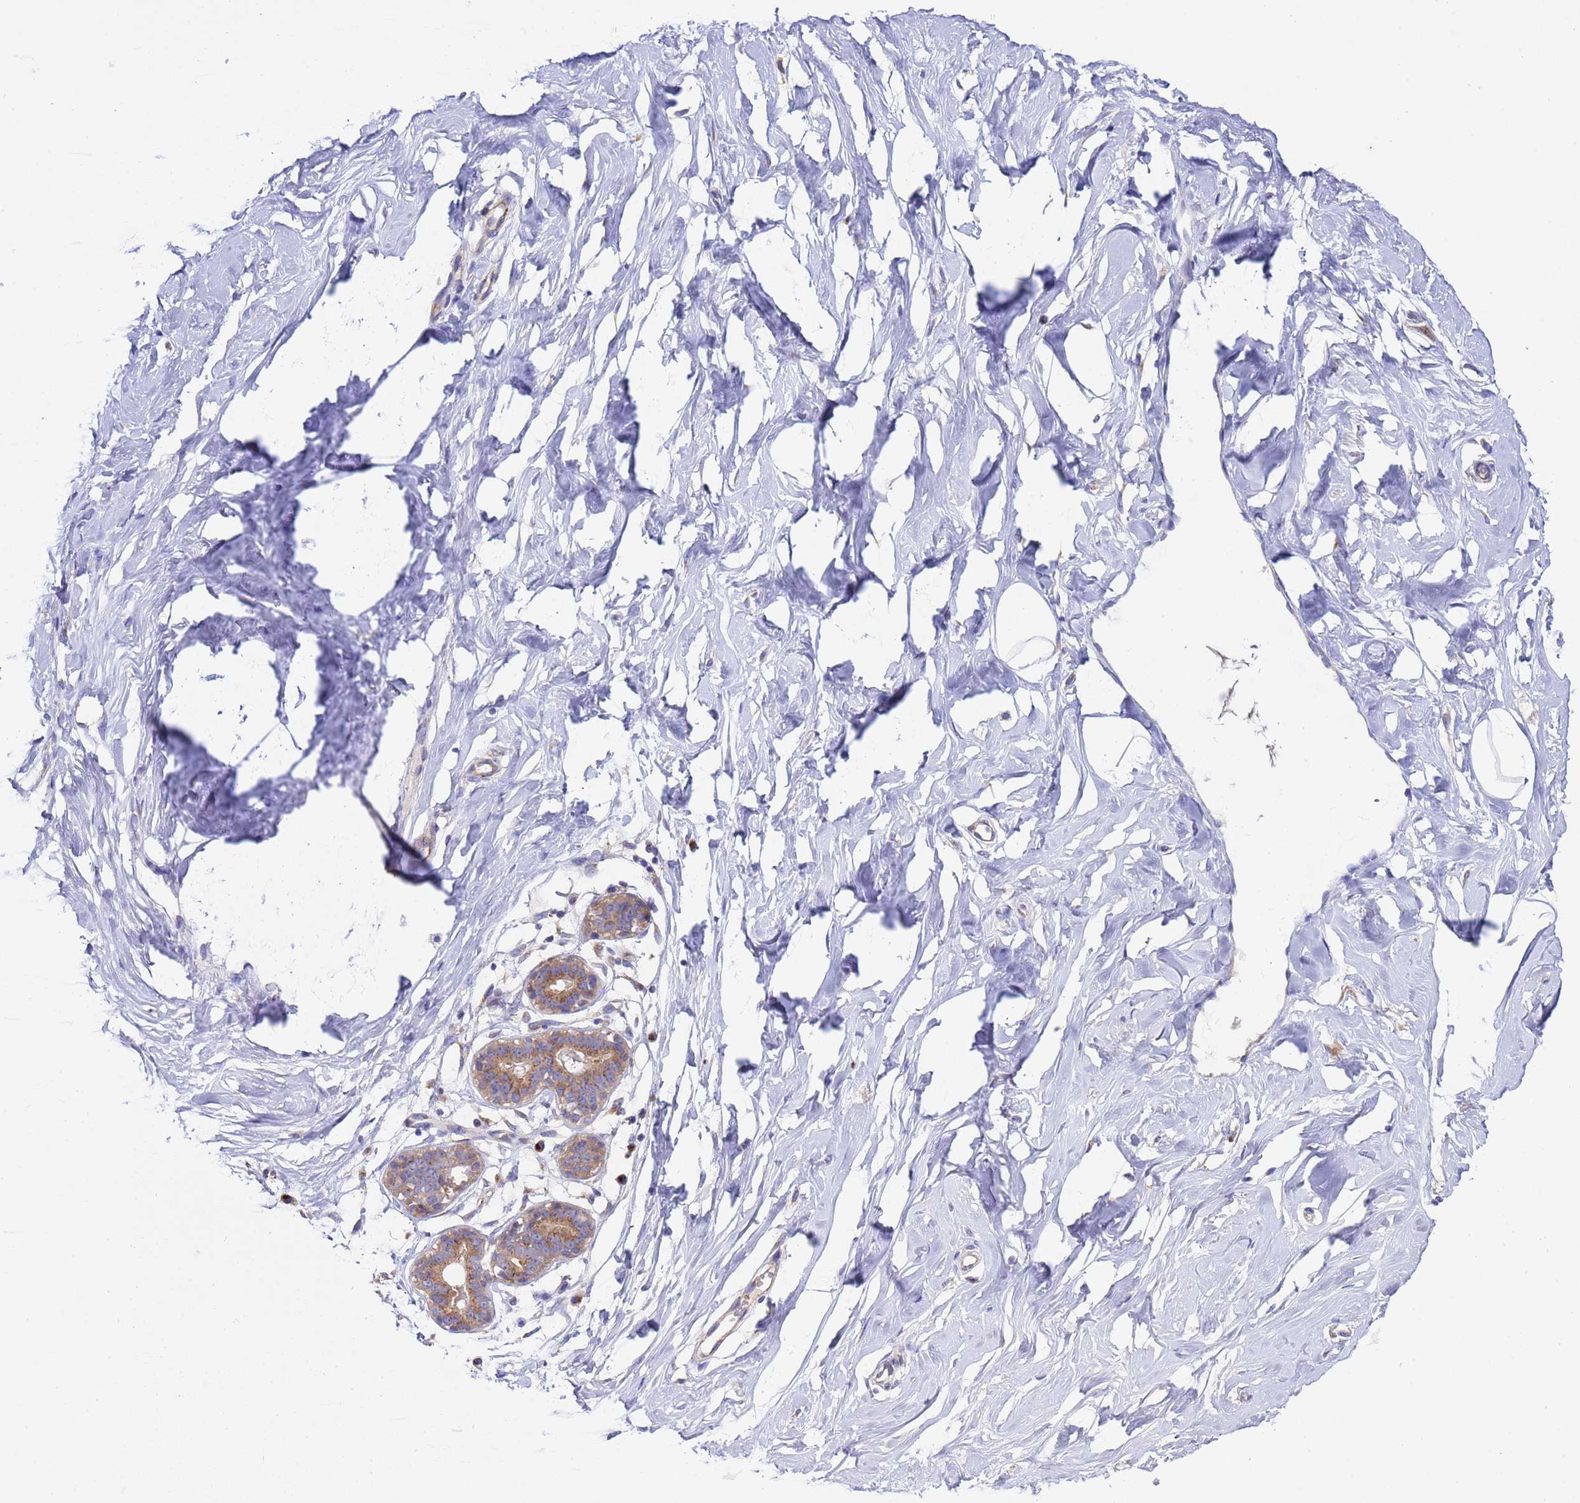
{"staining": {"intensity": "negative", "quantity": "none", "location": "none"}, "tissue": "breast", "cell_type": "Adipocytes", "image_type": "normal", "snomed": [{"axis": "morphology", "description": "Normal tissue, NOS"}, {"axis": "morphology", "description": "Adenoma, NOS"}, {"axis": "topography", "description": "Breast"}], "caption": "Immunohistochemical staining of normal breast displays no significant staining in adipocytes. (DAB IHC visualized using brightfield microscopy, high magnification).", "gene": "ANAPC1", "patient": {"sex": "female", "age": 23}}